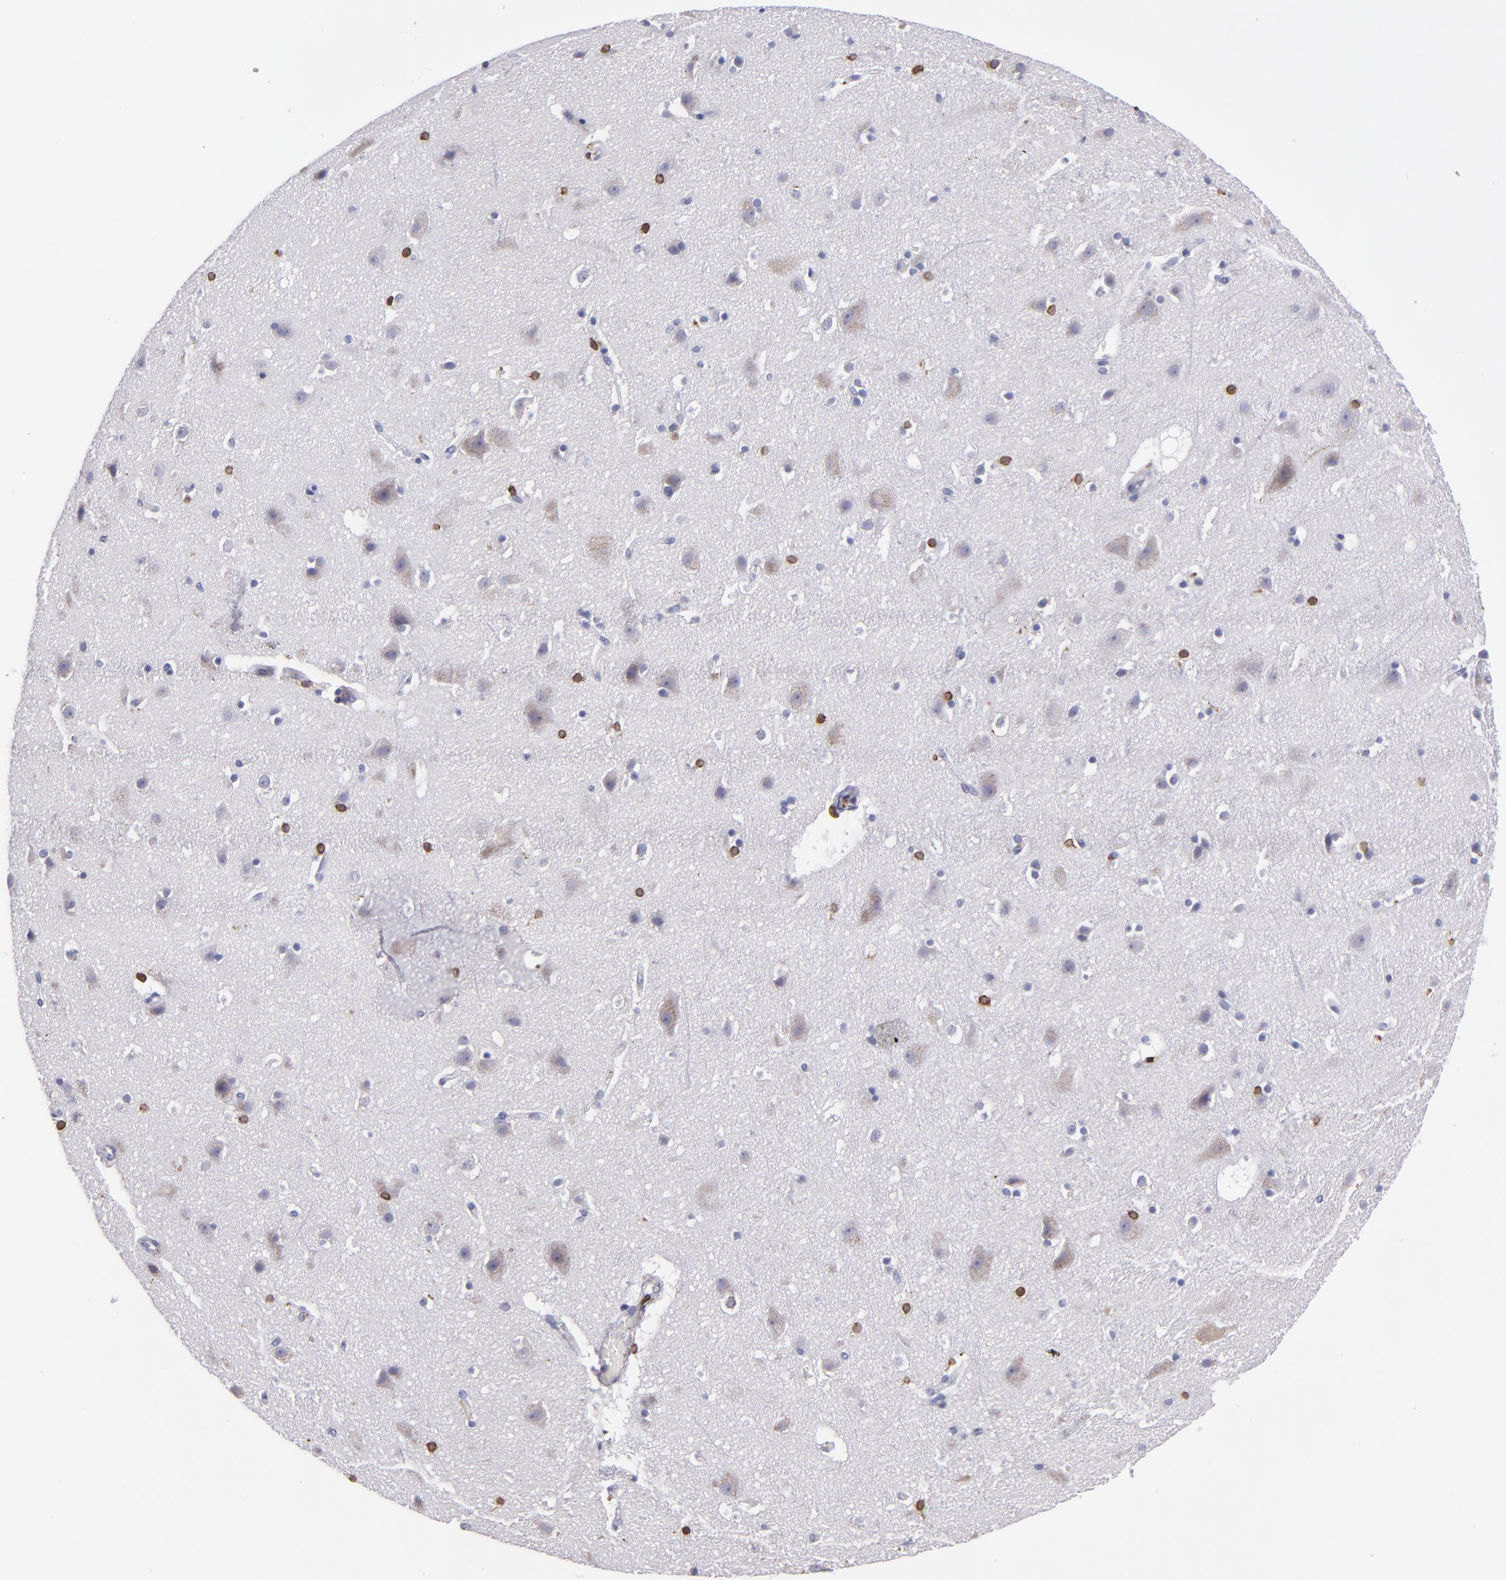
{"staining": {"intensity": "negative", "quantity": "none", "location": "none"}, "tissue": "cerebral cortex", "cell_type": "Endothelial cells", "image_type": "normal", "snomed": [{"axis": "morphology", "description": "Normal tissue, NOS"}, {"axis": "topography", "description": "Cerebral cortex"}], "caption": "Immunohistochemistry (IHC) image of benign cerebral cortex stained for a protein (brown), which demonstrates no expression in endothelial cells.", "gene": "PTGS1", "patient": {"sex": "male", "age": 45}}